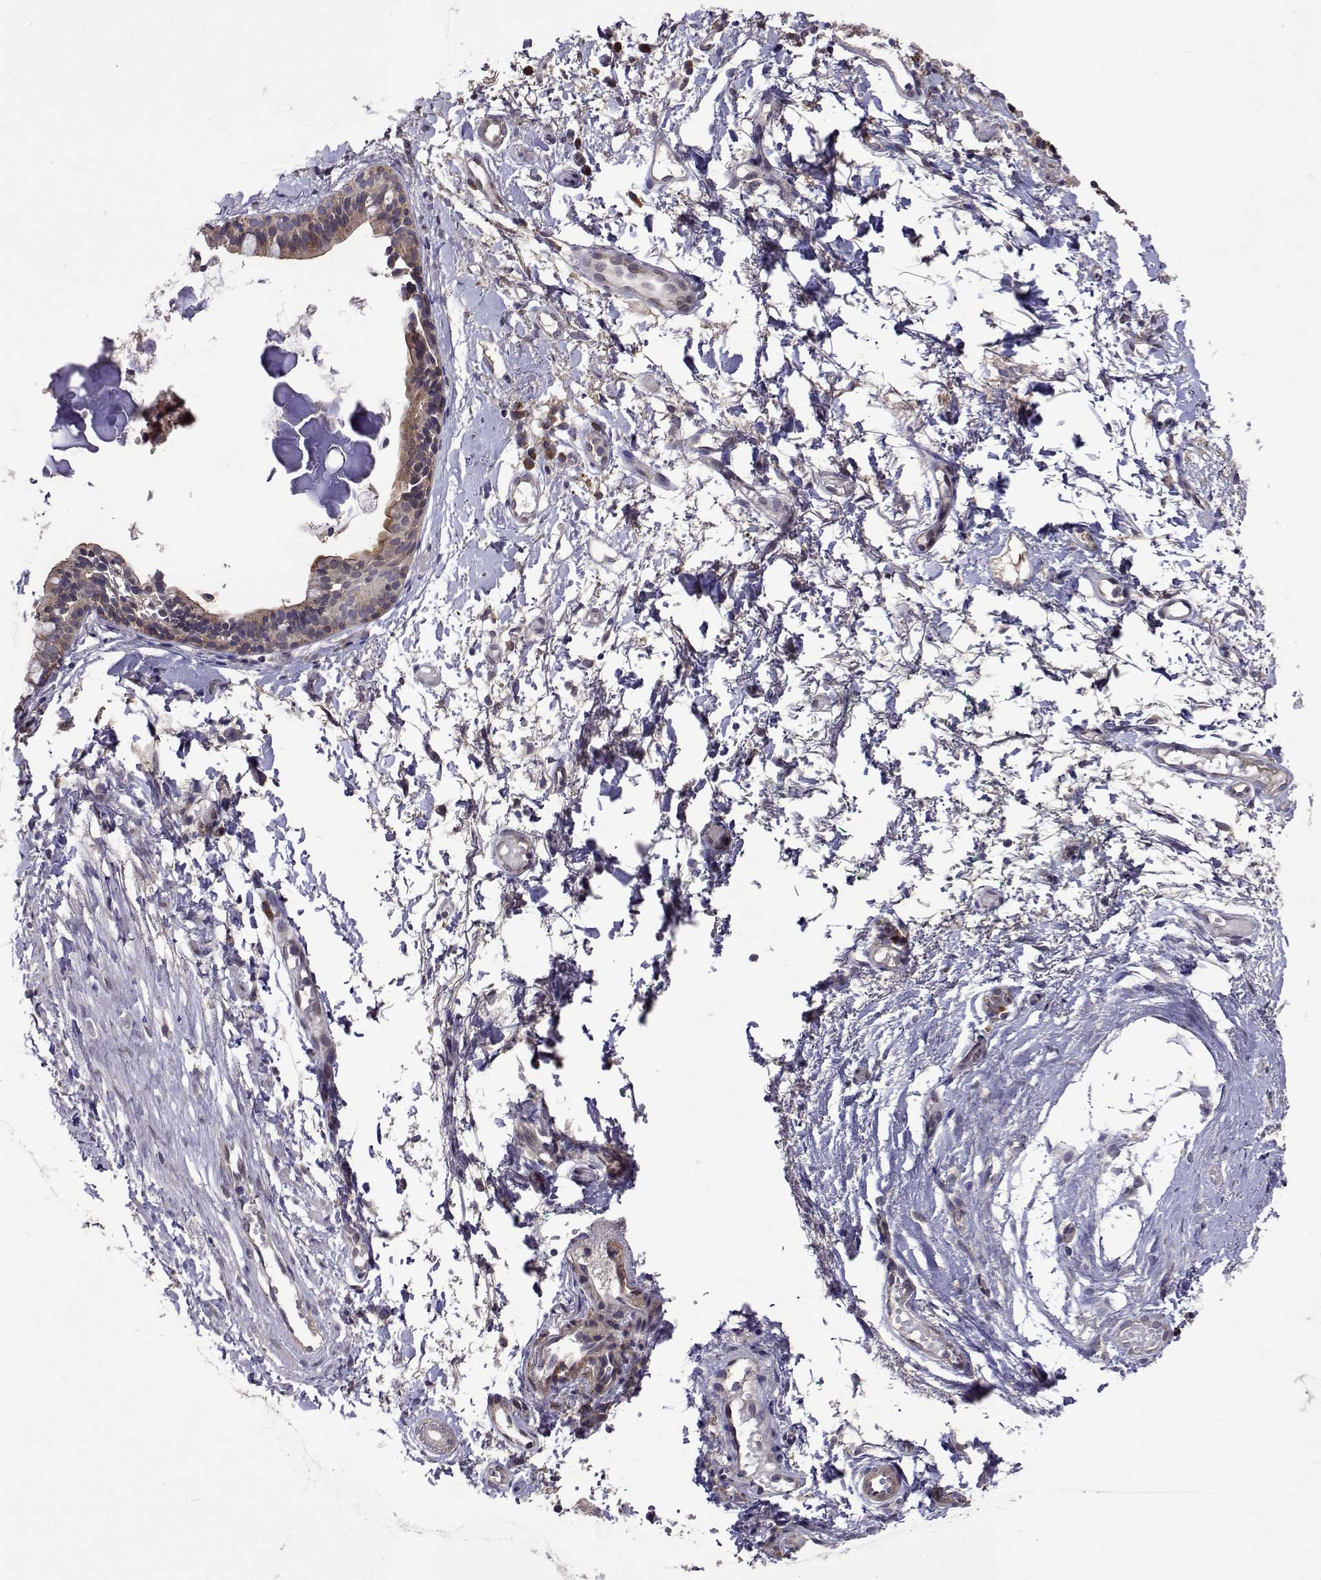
{"staining": {"intensity": "weak", "quantity": "25%-75%", "location": "cytoplasmic/membranous"}, "tissue": "nasopharynx", "cell_type": "Respiratory epithelial cells", "image_type": "normal", "snomed": [{"axis": "morphology", "description": "Normal tissue, NOS"}, {"axis": "morphology", "description": "Basal cell carcinoma"}, {"axis": "topography", "description": "Cartilage tissue"}, {"axis": "topography", "description": "Nasopharynx"}, {"axis": "topography", "description": "Oral tissue"}], "caption": "Respiratory epithelial cells demonstrate low levels of weak cytoplasmic/membranous positivity in about 25%-75% of cells in unremarkable human nasopharynx.", "gene": "TARBP2", "patient": {"sex": "female", "age": 77}}